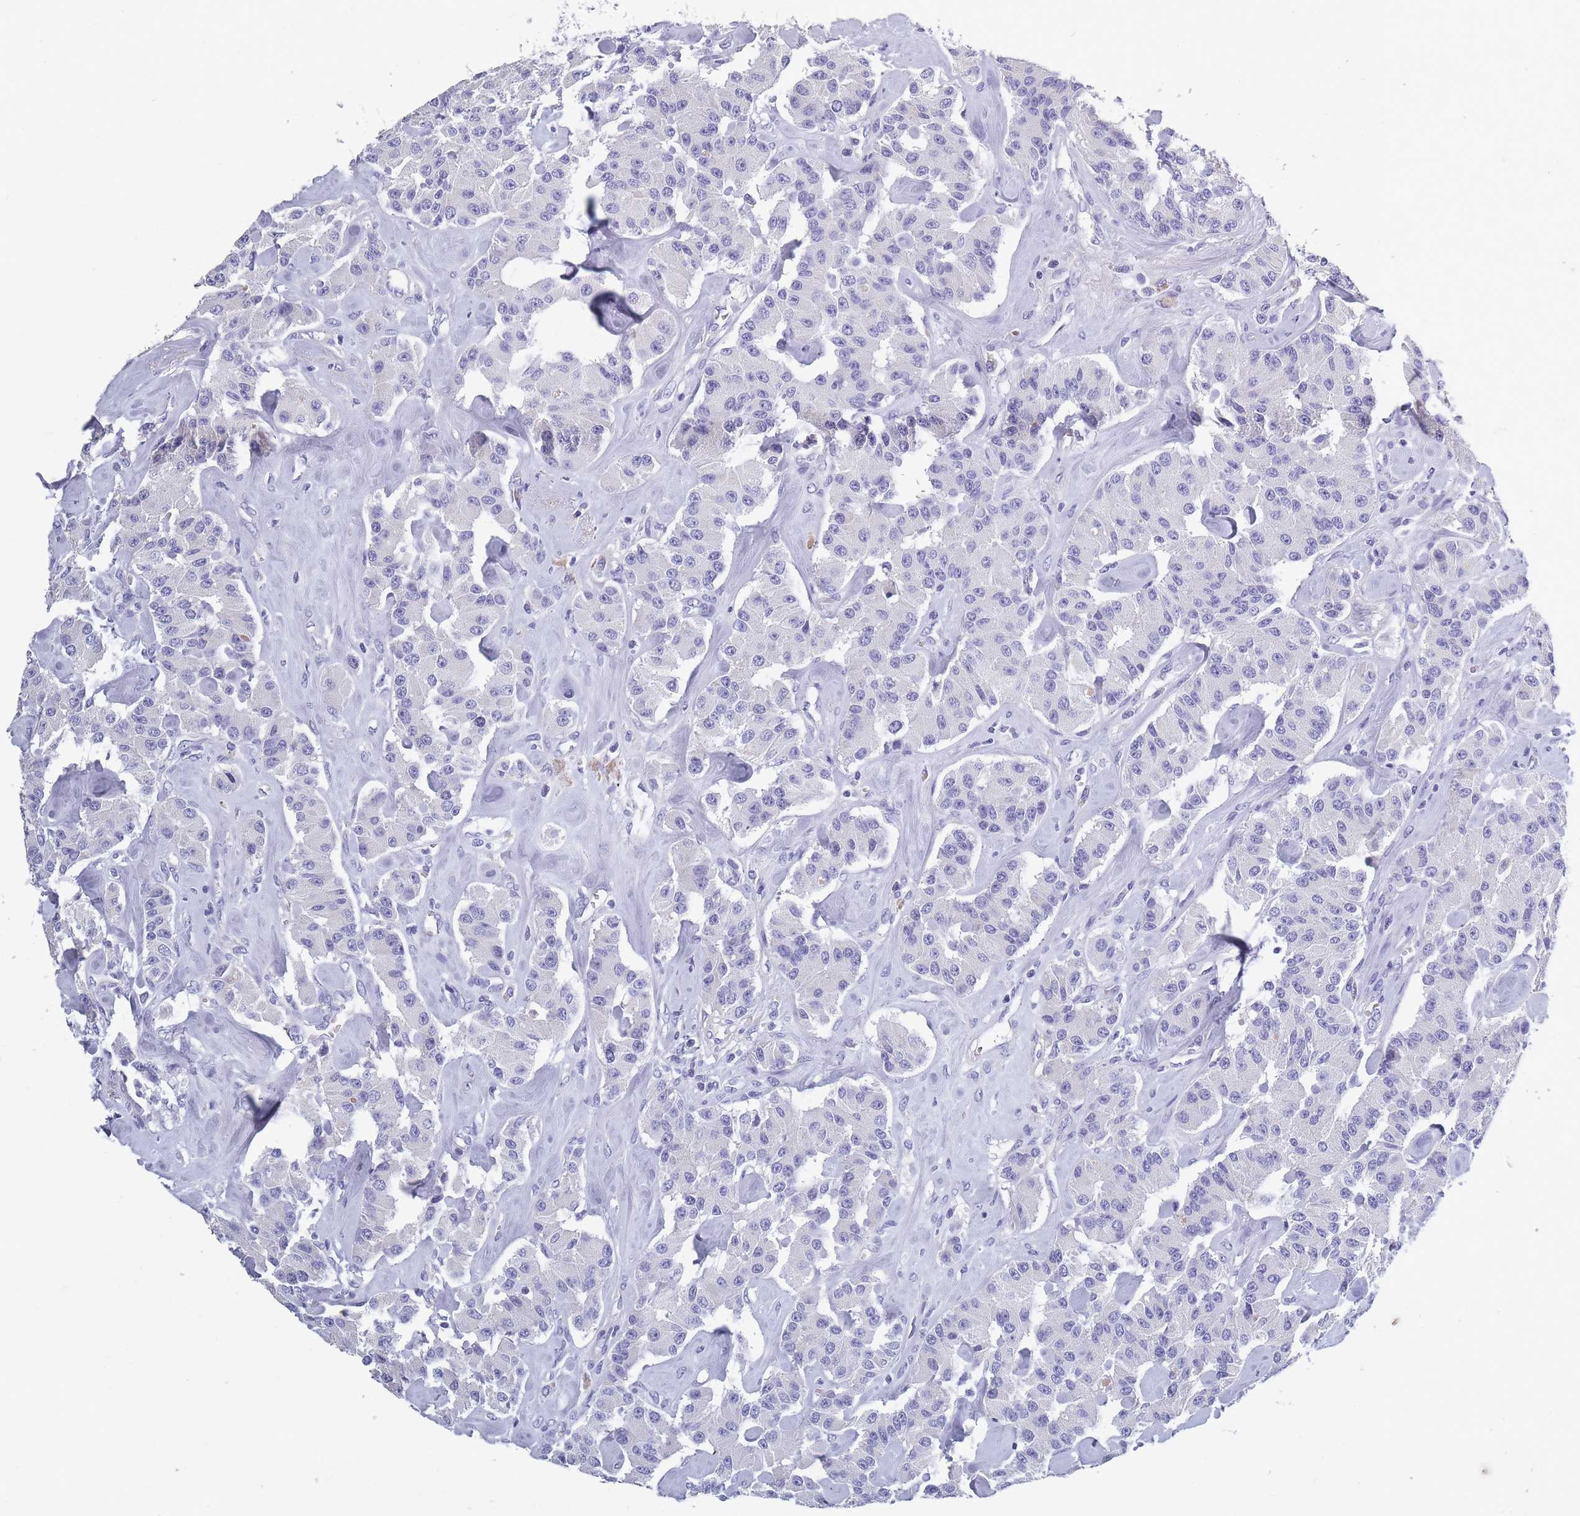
{"staining": {"intensity": "negative", "quantity": "none", "location": "none"}, "tissue": "carcinoid", "cell_type": "Tumor cells", "image_type": "cancer", "snomed": [{"axis": "morphology", "description": "Carcinoid, malignant, NOS"}, {"axis": "topography", "description": "Pancreas"}], "caption": "This is an IHC micrograph of carcinoid (malignant). There is no positivity in tumor cells.", "gene": "OR4C5", "patient": {"sex": "male", "age": 41}}